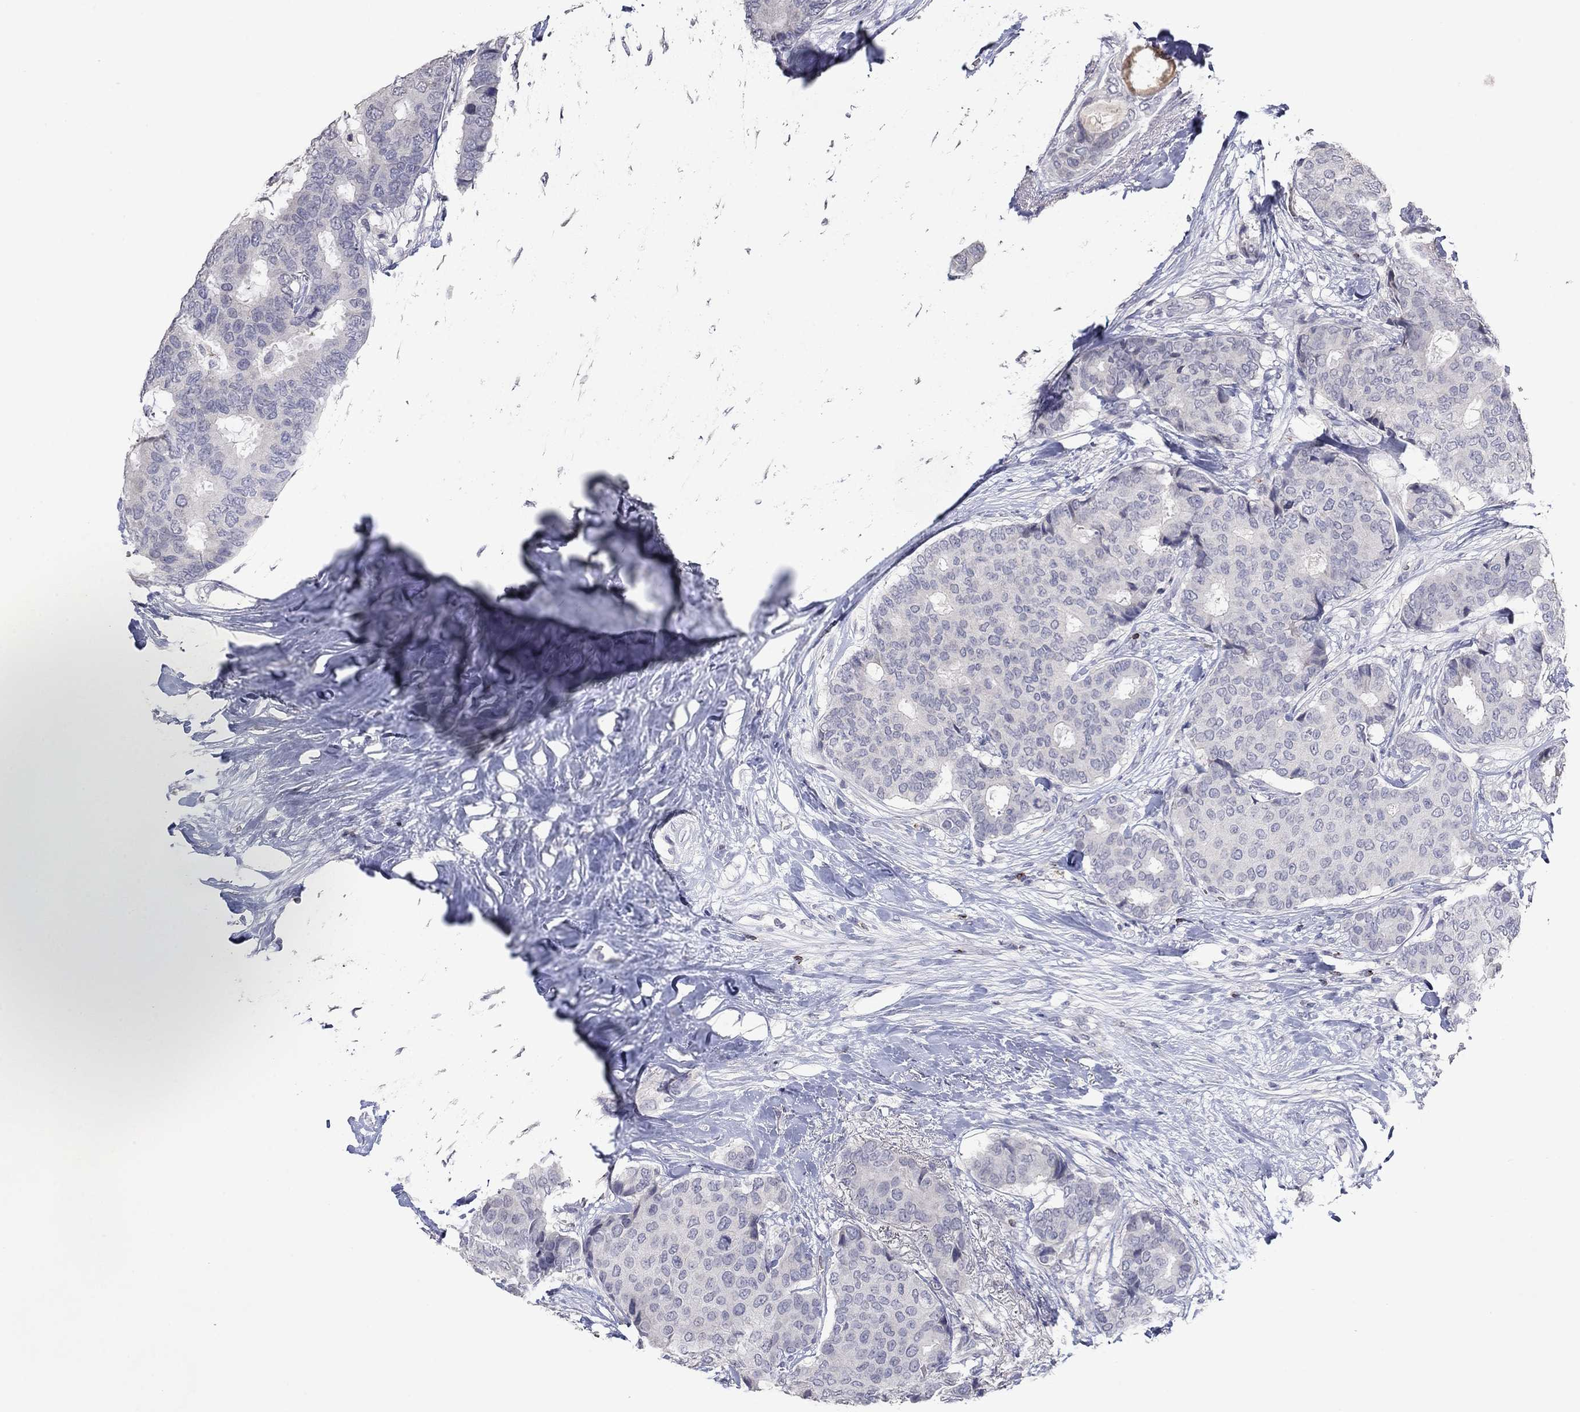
{"staining": {"intensity": "negative", "quantity": "none", "location": "none"}, "tissue": "breast cancer", "cell_type": "Tumor cells", "image_type": "cancer", "snomed": [{"axis": "morphology", "description": "Duct carcinoma"}, {"axis": "topography", "description": "Breast"}], "caption": "High power microscopy image of an immunohistochemistry (IHC) histopathology image of infiltrating ductal carcinoma (breast), revealing no significant staining in tumor cells.", "gene": "CCL5", "patient": {"sex": "female", "age": 75}}